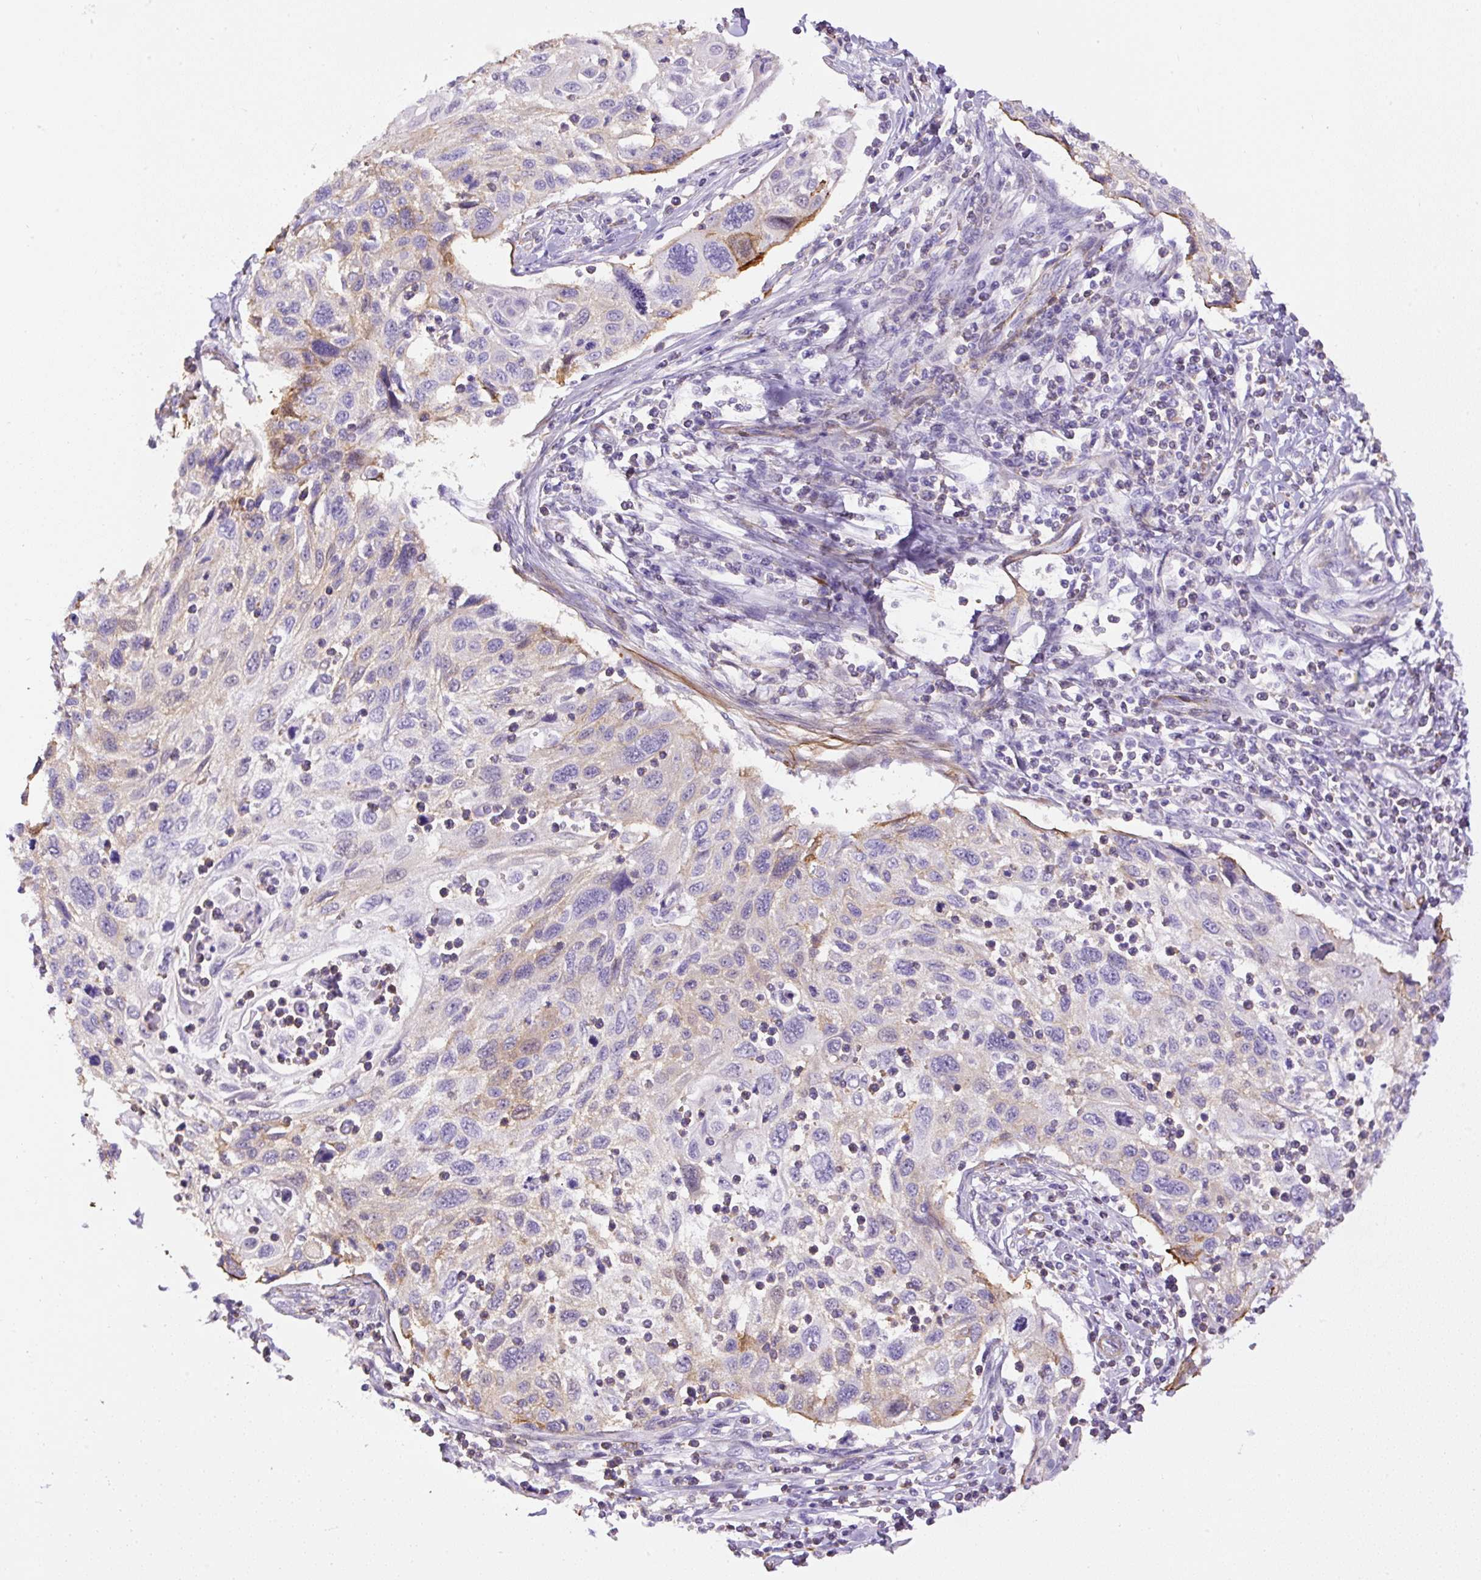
{"staining": {"intensity": "negative", "quantity": "none", "location": "none"}, "tissue": "cervical cancer", "cell_type": "Tumor cells", "image_type": "cancer", "snomed": [{"axis": "morphology", "description": "Squamous cell carcinoma, NOS"}, {"axis": "topography", "description": "Cervix"}], "caption": "There is no significant expression in tumor cells of cervical cancer (squamous cell carcinoma).", "gene": "B3GALT5", "patient": {"sex": "female", "age": 70}}